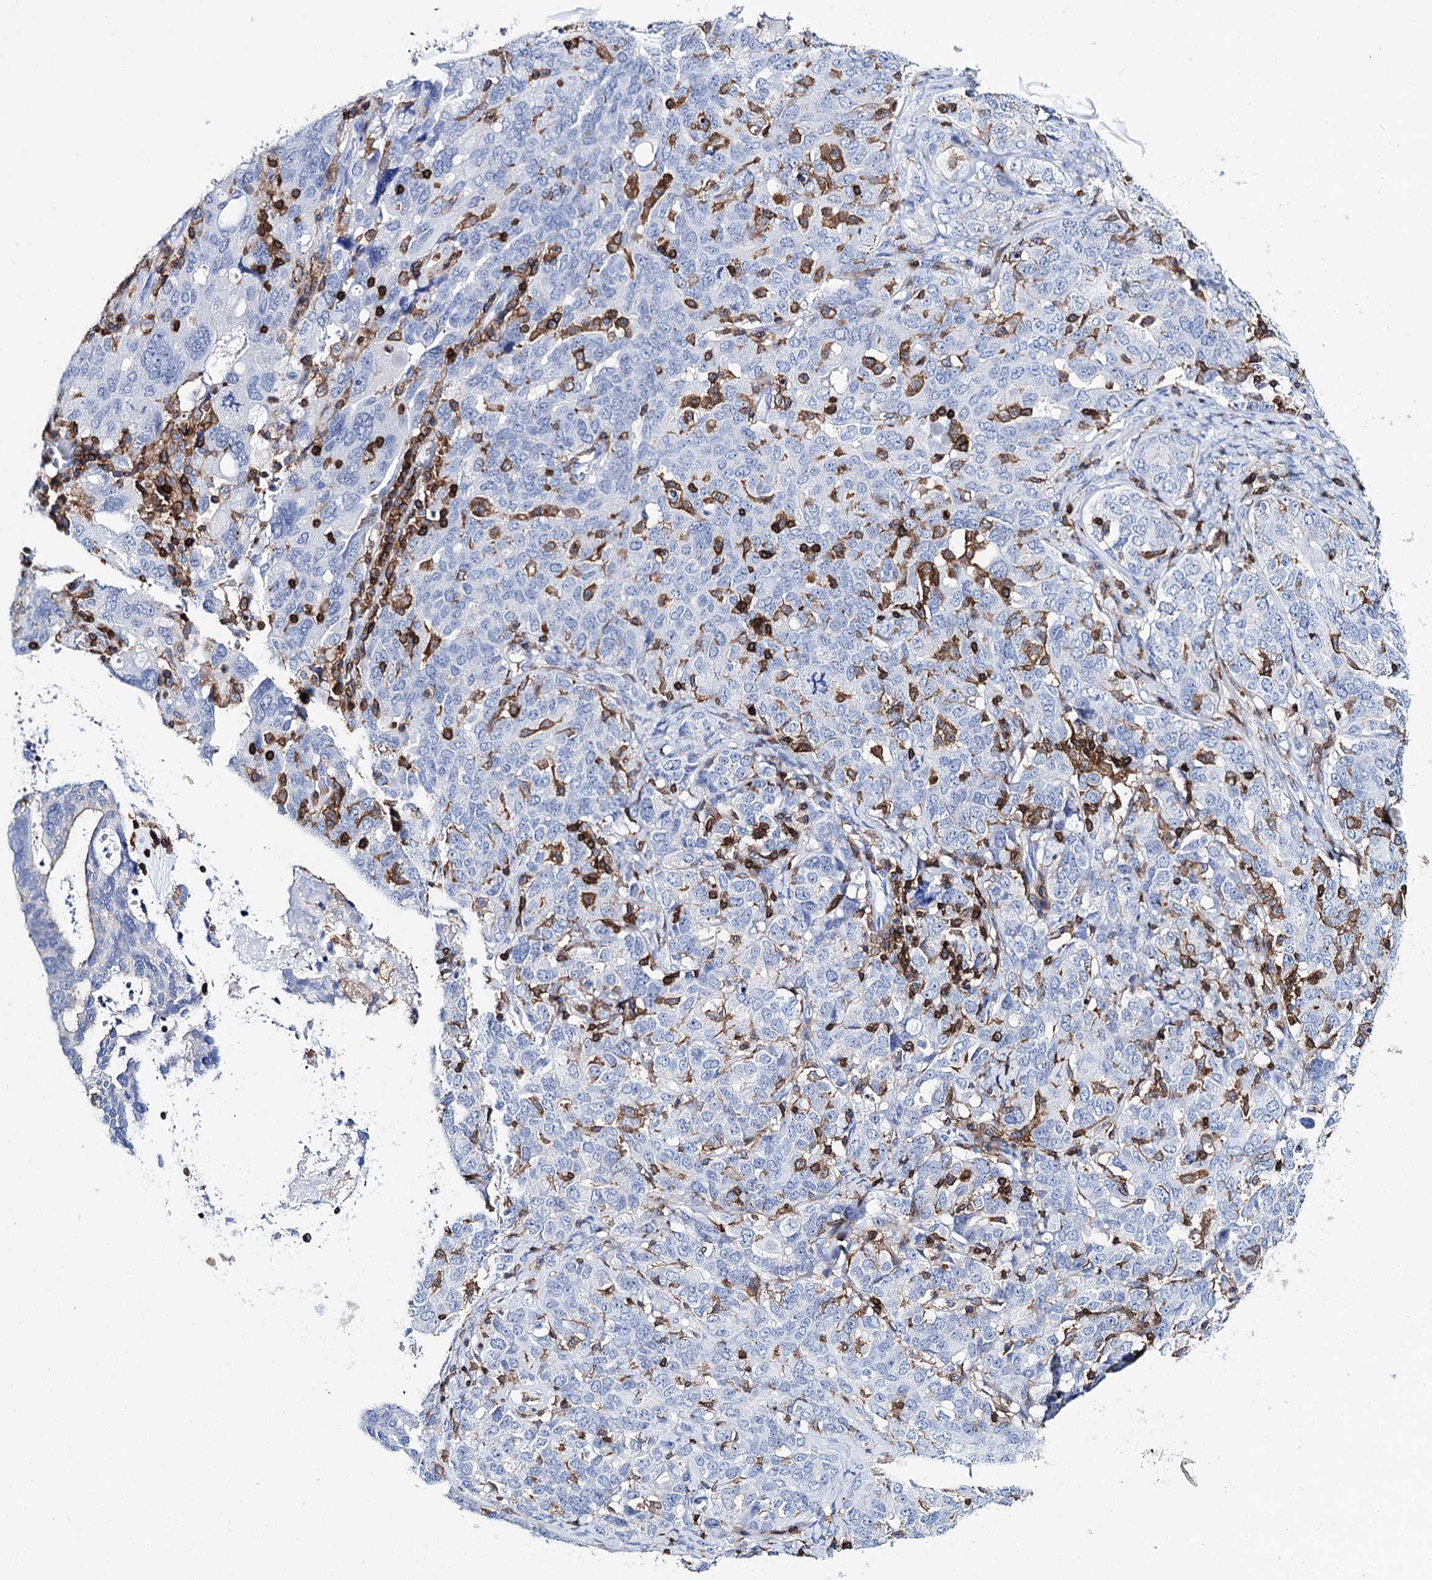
{"staining": {"intensity": "negative", "quantity": "none", "location": "none"}, "tissue": "ovarian cancer", "cell_type": "Tumor cells", "image_type": "cancer", "snomed": [{"axis": "morphology", "description": "Carcinoma, endometroid"}, {"axis": "topography", "description": "Ovary"}], "caption": "This is an immunohistochemistry (IHC) micrograph of endometroid carcinoma (ovarian). There is no positivity in tumor cells.", "gene": "DEF6", "patient": {"sex": "female", "age": 62}}